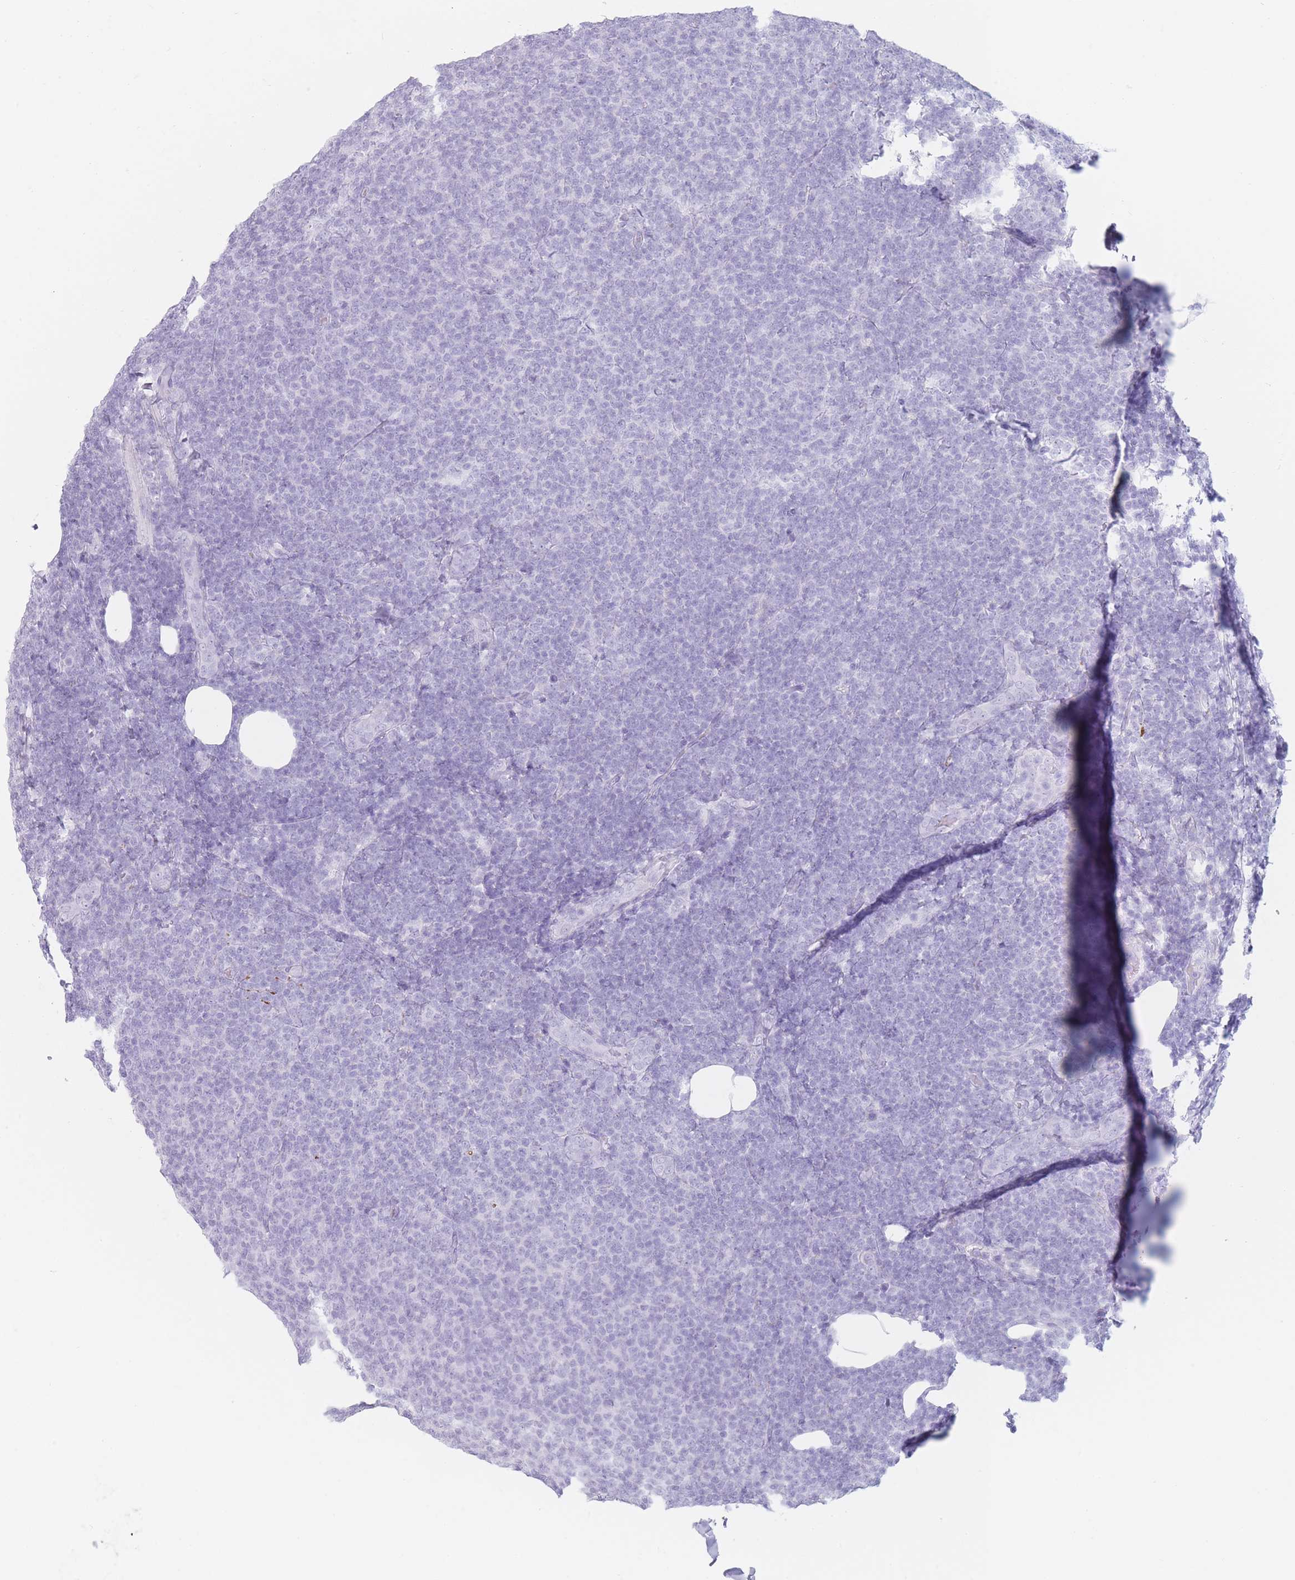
{"staining": {"intensity": "negative", "quantity": "none", "location": "none"}, "tissue": "lymphoma", "cell_type": "Tumor cells", "image_type": "cancer", "snomed": [{"axis": "morphology", "description": "Malignant lymphoma, non-Hodgkin's type, Low grade"}, {"axis": "topography", "description": "Lymph node"}], "caption": "Tumor cells are negative for brown protein staining in lymphoma. Nuclei are stained in blue.", "gene": "GPR12", "patient": {"sex": "male", "age": 66}}